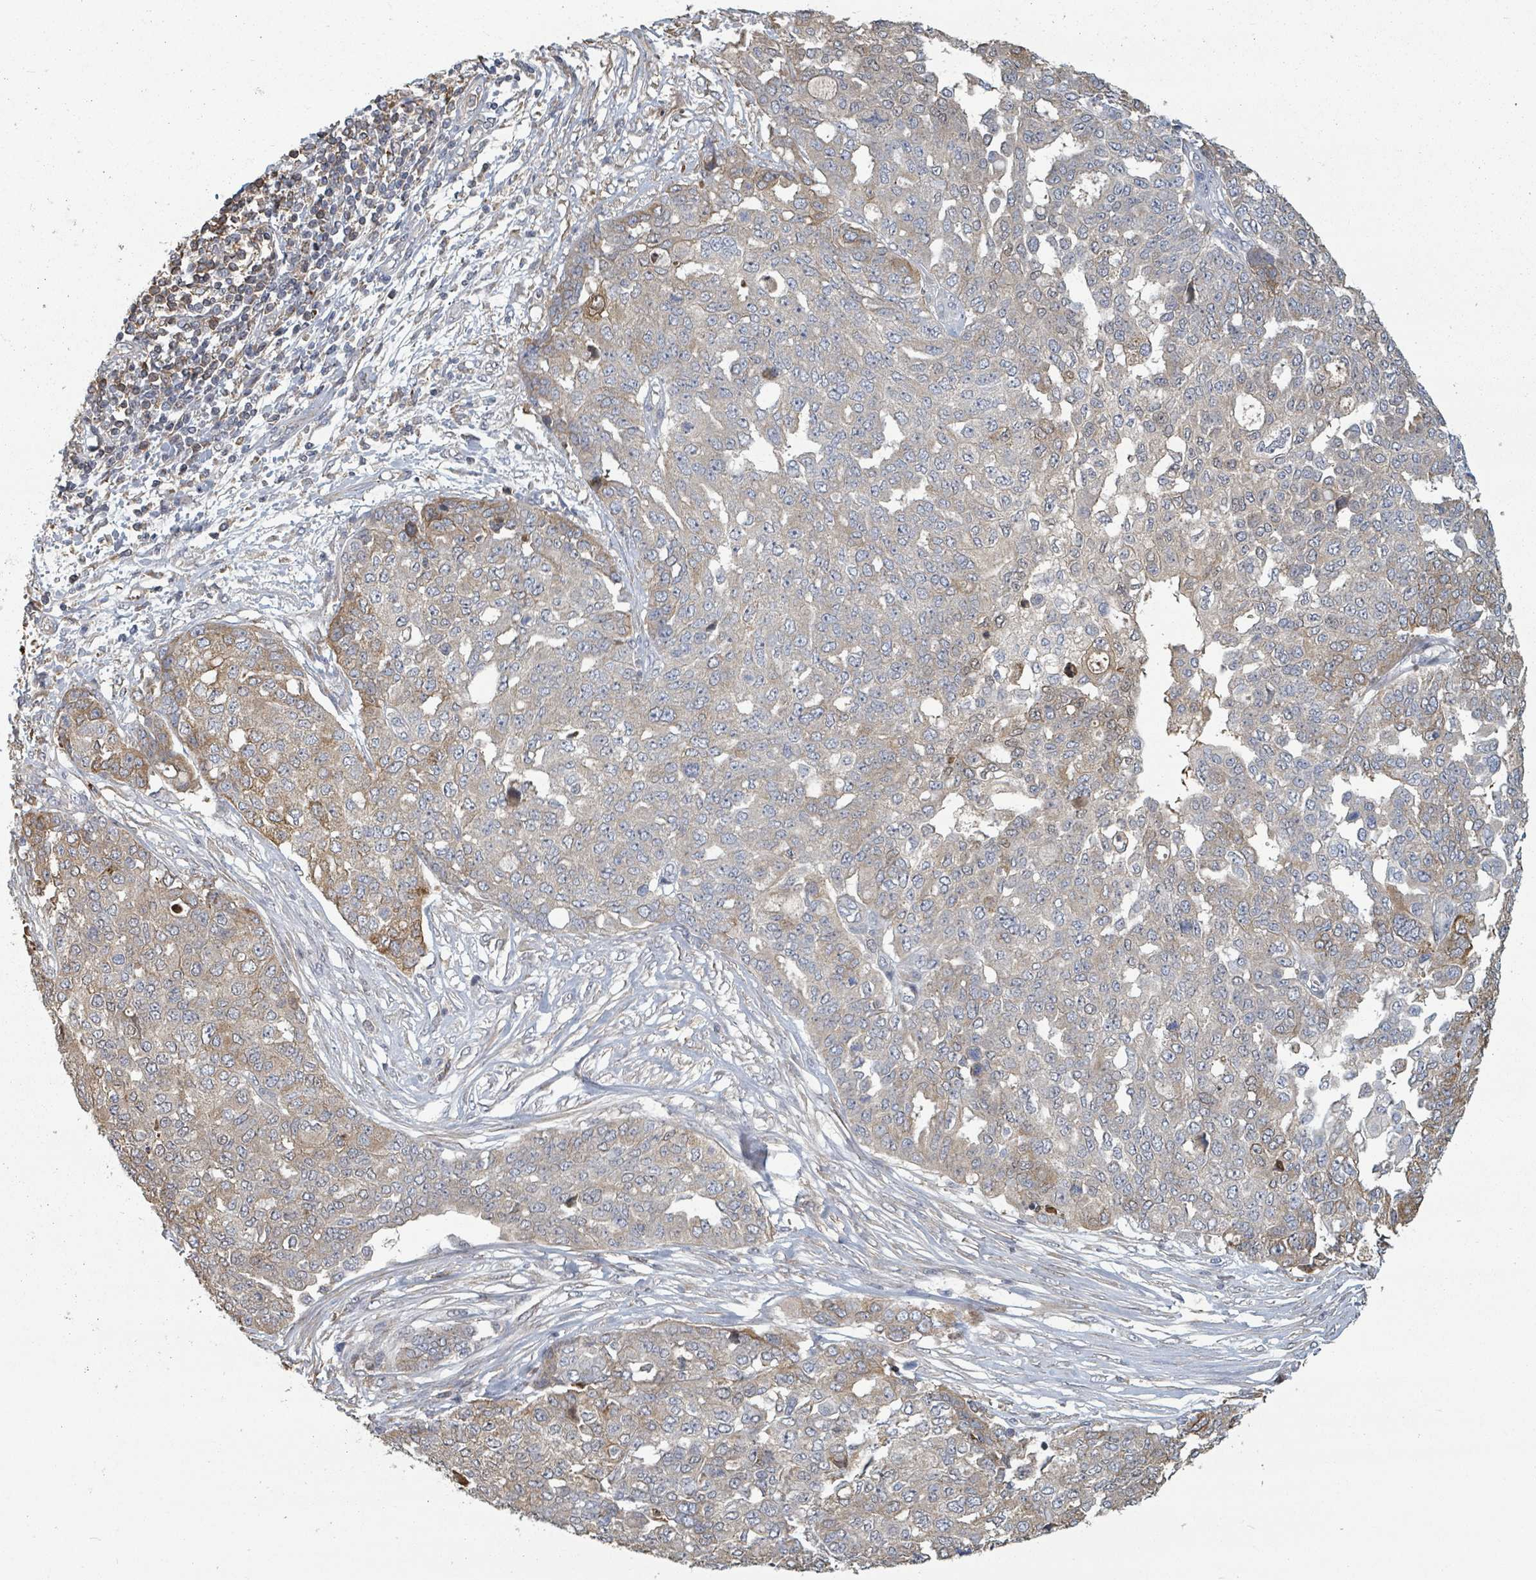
{"staining": {"intensity": "weak", "quantity": "25%-75%", "location": "cytoplasmic/membranous"}, "tissue": "ovarian cancer", "cell_type": "Tumor cells", "image_type": "cancer", "snomed": [{"axis": "morphology", "description": "Cystadenocarcinoma, serous, NOS"}, {"axis": "topography", "description": "Soft tissue"}, {"axis": "topography", "description": "Ovary"}], "caption": "Immunohistochemical staining of human ovarian cancer (serous cystadenocarcinoma) shows low levels of weak cytoplasmic/membranous protein positivity in approximately 25%-75% of tumor cells. (DAB = brown stain, brightfield microscopy at high magnification).", "gene": "GABBR1", "patient": {"sex": "female", "age": 57}}